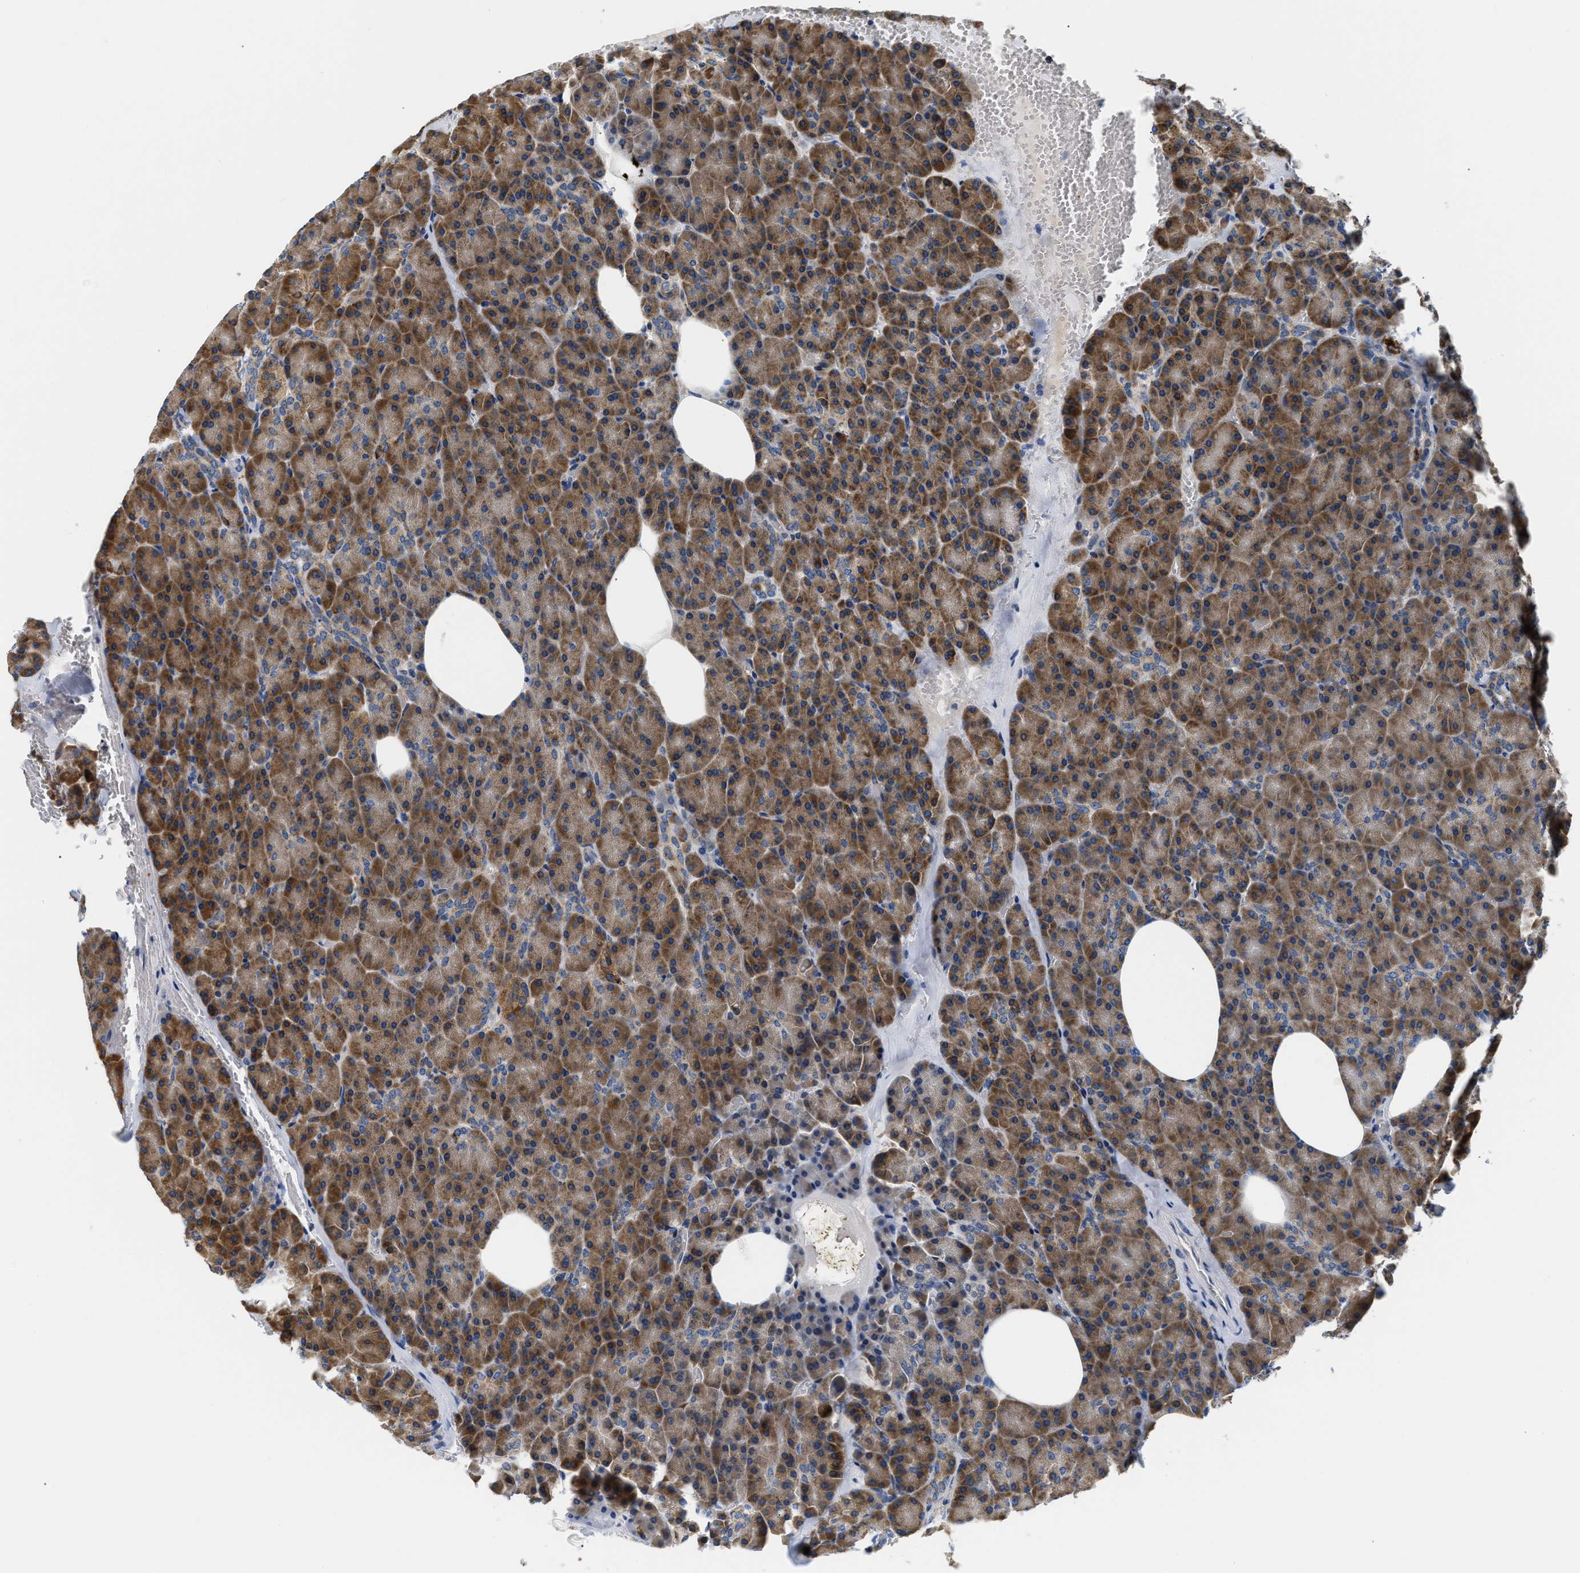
{"staining": {"intensity": "strong", "quantity": ">75%", "location": "cytoplasmic/membranous"}, "tissue": "pancreas", "cell_type": "Exocrine glandular cells", "image_type": "normal", "snomed": [{"axis": "morphology", "description": "Normal tissue, NOS"}, {"axis": "topography", "description": "Pancreas"}], "caption": "High-power microscopy captured an immunohistochemistry (IHC) photomicrograph of unremarkable pancreas, revealing strong cytoplasmic/membranous positivity in about >75% of exocrine glandular cells.", "gene": "HDHD3", "patient": {"sex": "female", "age": 35}}